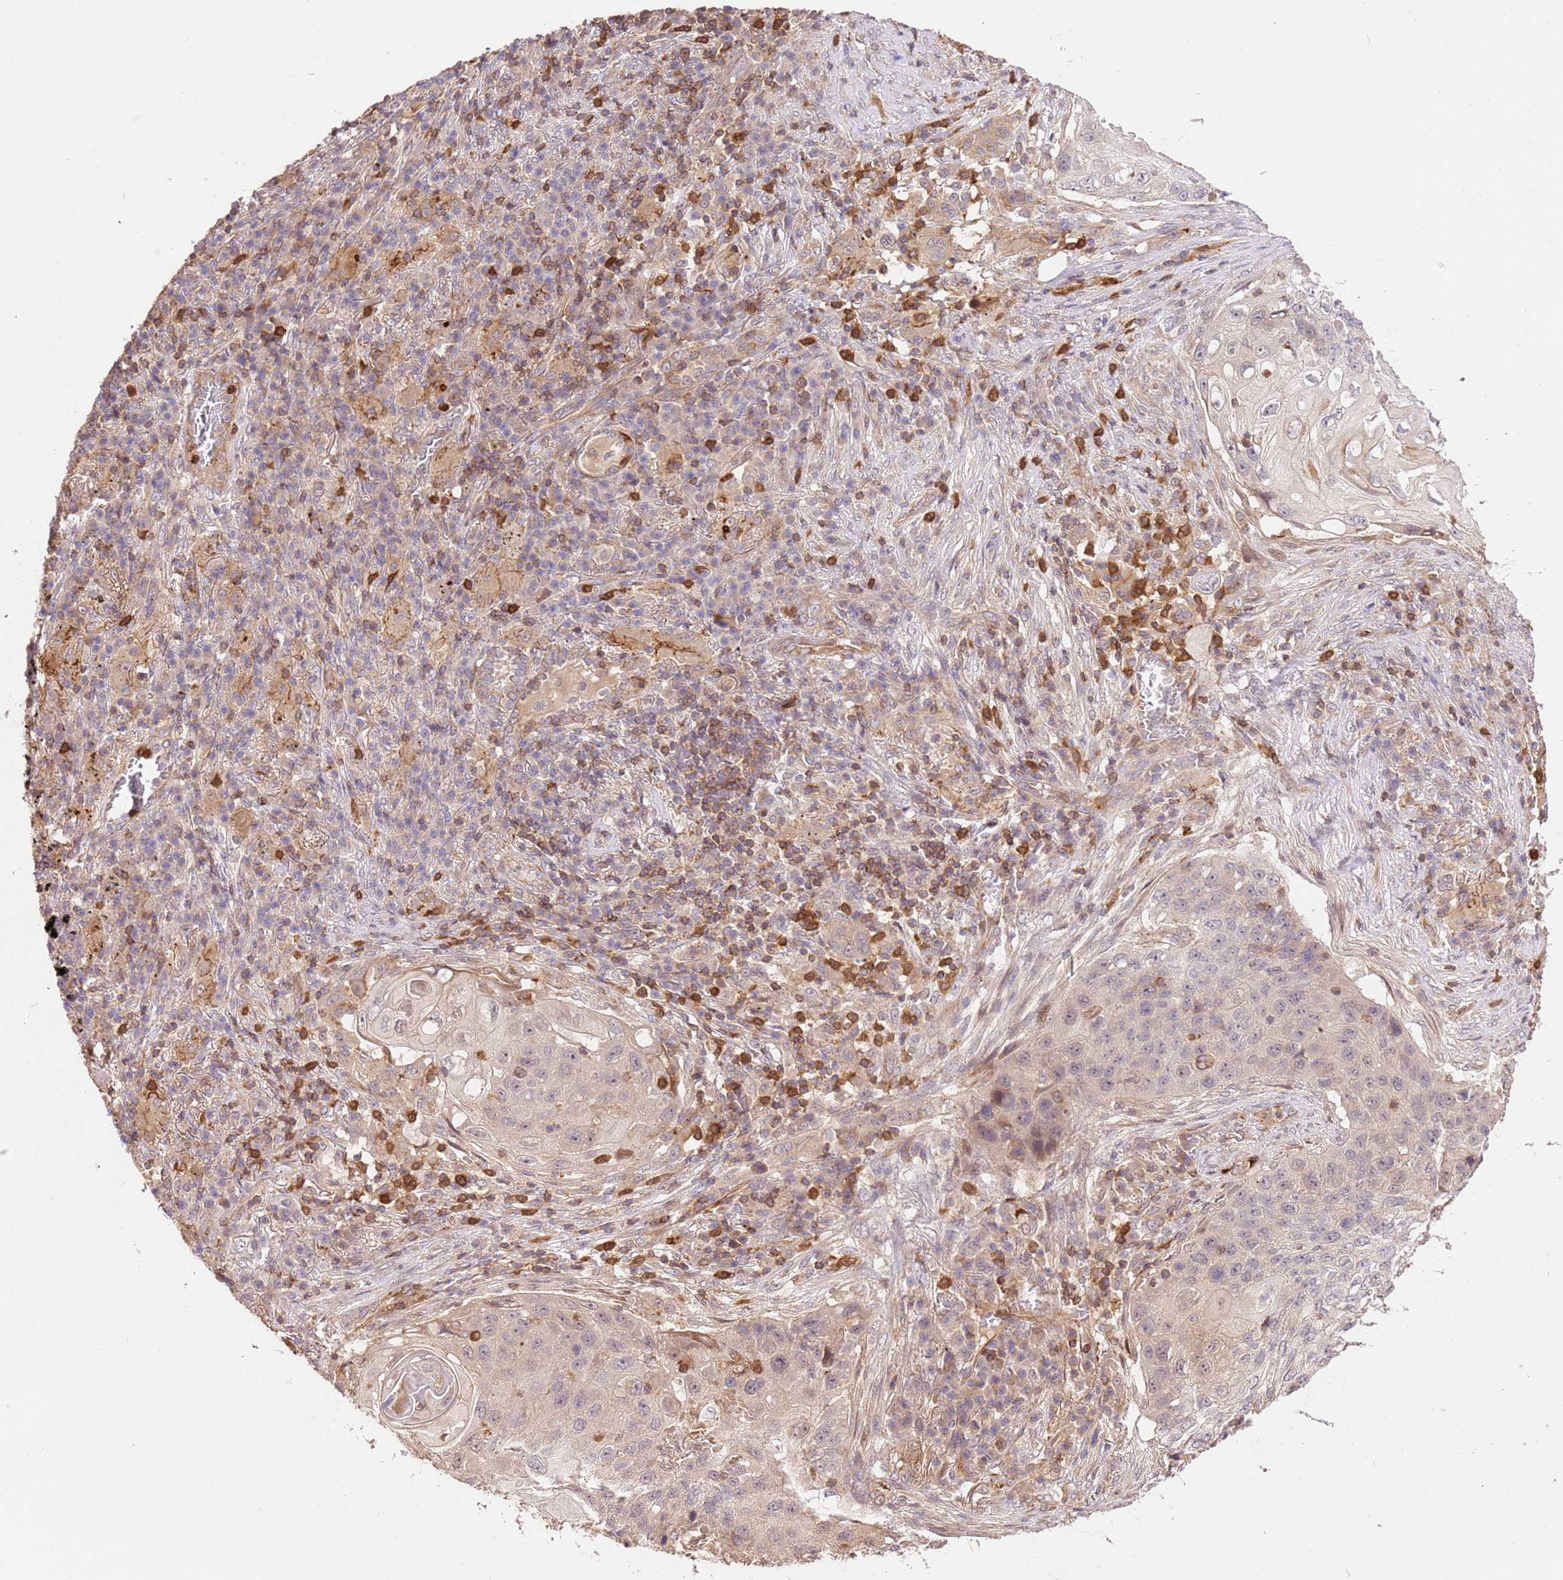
{"staining": {"intensity": "weak", "quantity": "<25%", "location": "cytoplasmic/membranous"}, "tissue": "lung cancer", "cell_type": "Tumor cells", "image_type": "cancer", "snomed": [{"axis": "morphology", "description": "Squamous cell carcinoma, NOS"}, {"axis": "topography", "description": "Lung"}], "caption": "The micrograph reveals no staining of tumor cells in squamous cell carcinoma (lung).", "gene": "KATNAL2", "patient": {"sex": "female", "age": 63}}